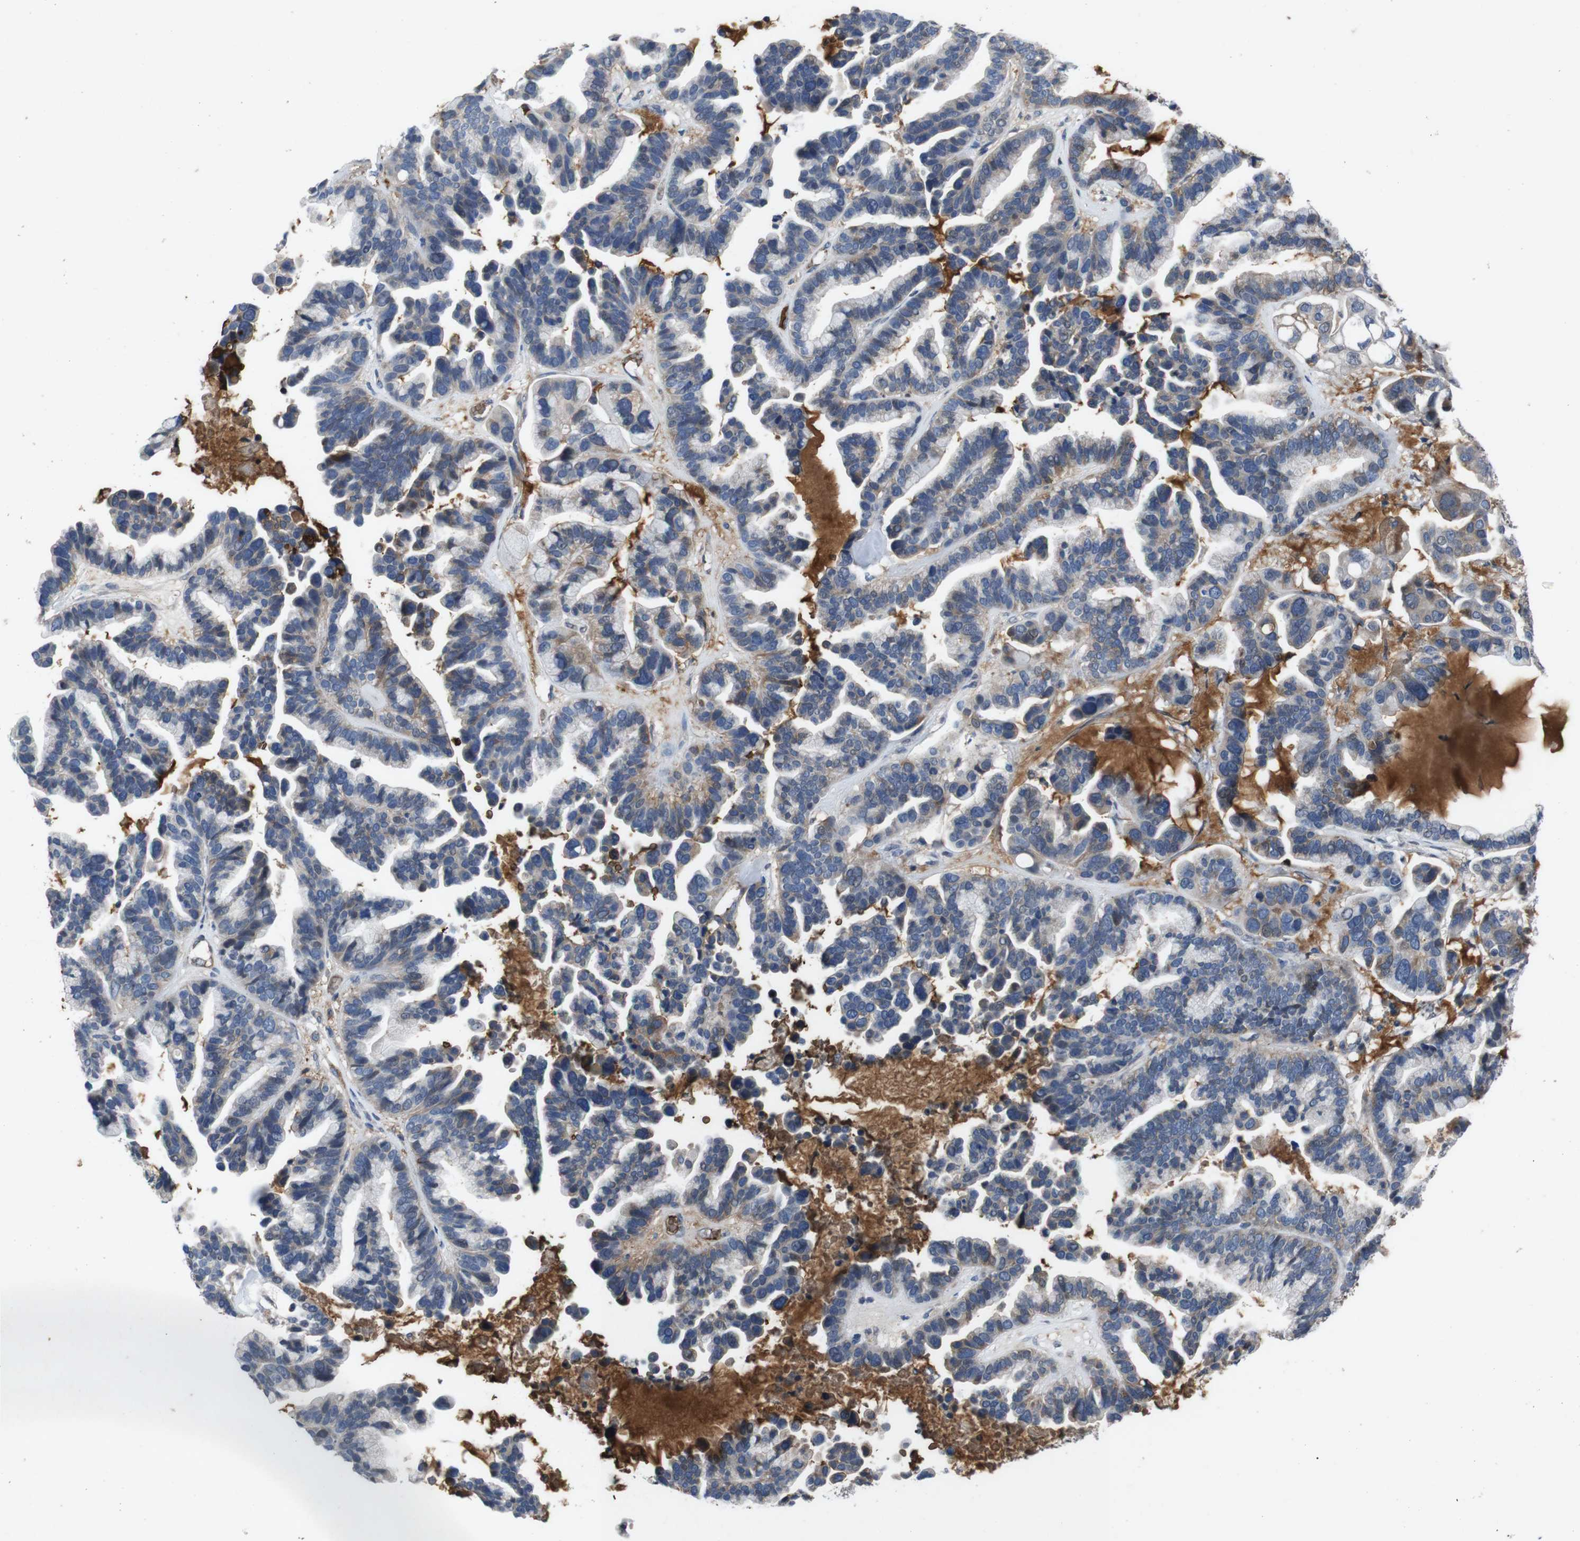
{"staining": {"intensity": "moderate", "quantity": "<25%", "location": "cytoplasmic/membranous"}, "tissue": "ovarian cancer", "cell_type": "Tumor cells", "image_type": "cancer", "snomed": [{"axis": "morphology", "description": "Cystadenocarcinoma, serous, NOS"}, {"axis": "topography", "description": "Ovary"}], "caption": "The micrograph displays staining of ovarian serous cystadenocarcinoma, revealing moderate cytoplasmic/membranous protein expression (brown color) within tumor cells. The staining was performed using DAB (3,3'-diaminobenzidine), with brown indicating positive protein expression. Nuclei are stained blue with hematoxylin.", "gene": "SPTB", "patient": {"sex": "female", "age": 56}}